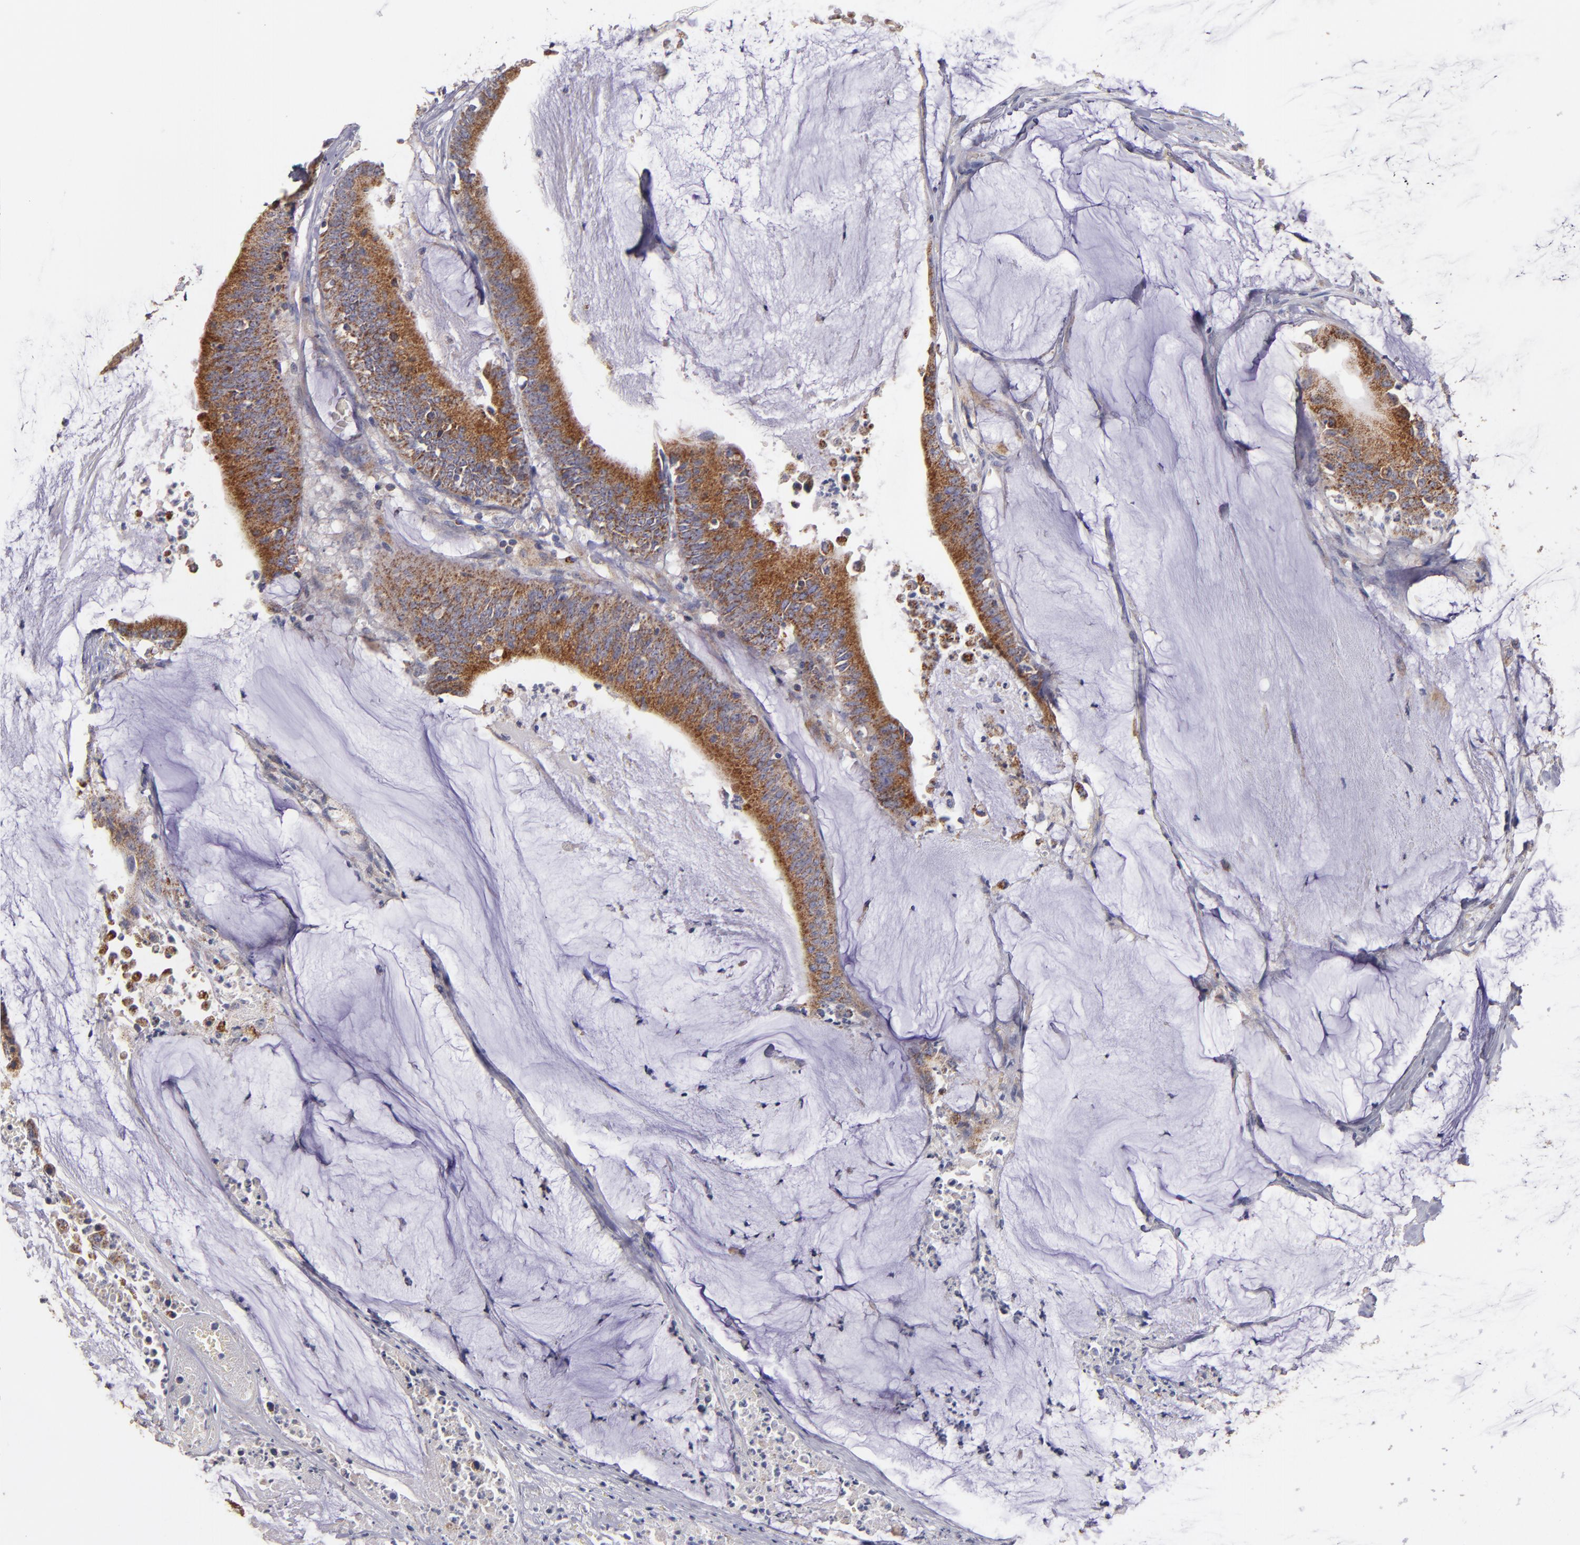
{"staining": {"intensity": "strong", "quantity": ">75%", "location": "cytoplasmic/membranous"}, "tissue": "colorectal cancer", "cell_type": "Tumor cells", "image_type": "cancer", "snomed": [{"axis": "morphology", "description": "Adenocarcinoma, NOS"}, {"axis": "topography", "description": "Rectum"}], "caption": "A micrograph of colorectal cancer stained for a protein exhibits strong cytoplasmic/membranous brown staining in tumor cells.", "gene": "CLTA", "patient": {"sex": "female", "age": 66}}